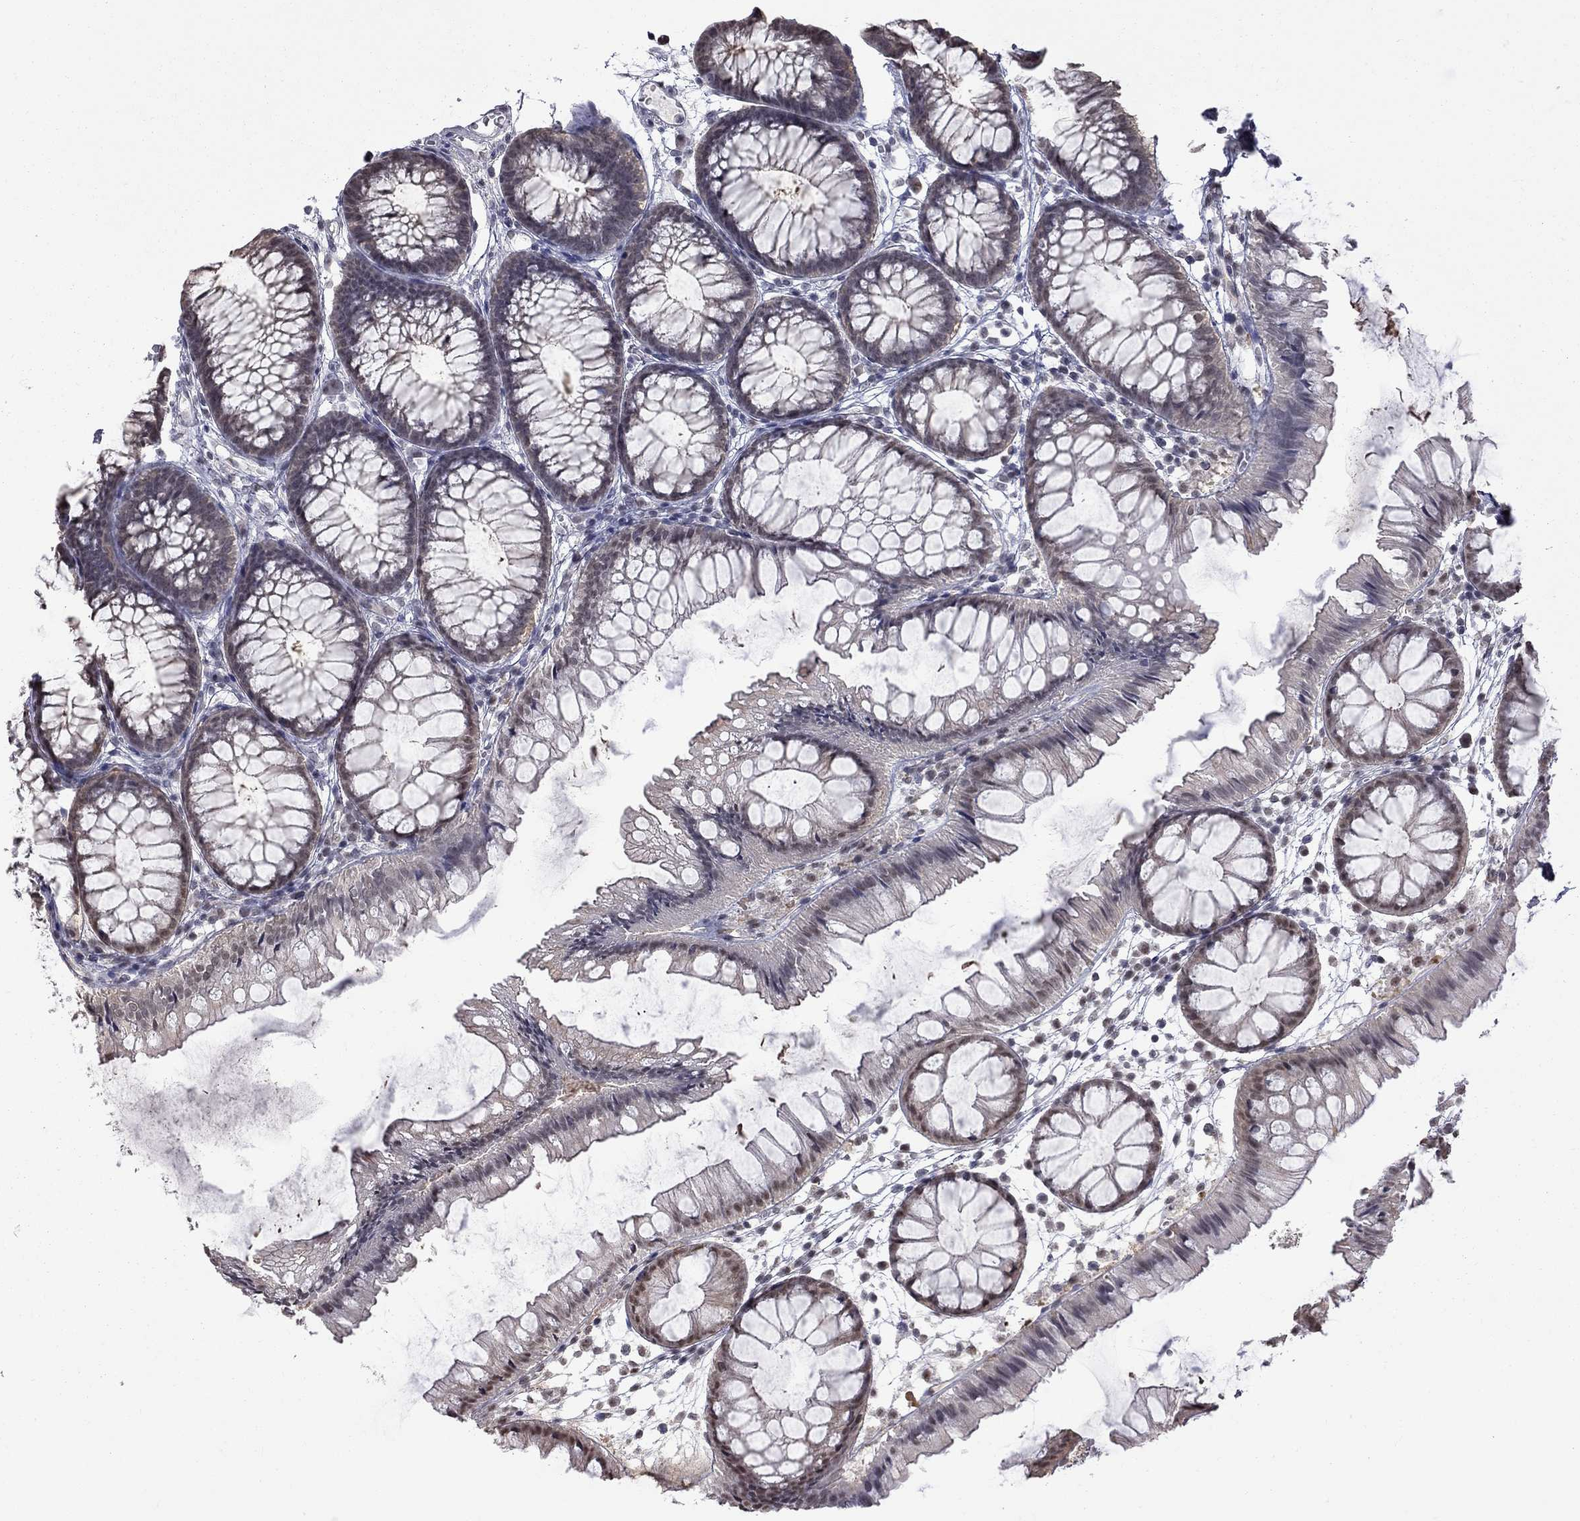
{"staining": {"intensity": "negative", "quantity": "none", "location": "none"}, "tissue": "colon", "cell_type": "Endothelial cells", "image_type": "normal", "snomed": [{"axis": "morphology", "description": "Normal tissue, NOS"}, {"axis": "morphology", "description": "Adenocarcinoma, NOS"}, {"axis": "topography", "description": "Colon"}], "caption": "Micrograph shows no significant protein staining in endothelial cells of unremarkable colon.", "gene": "RFWD3", "patient": {"sex": "male", "age": 65}}